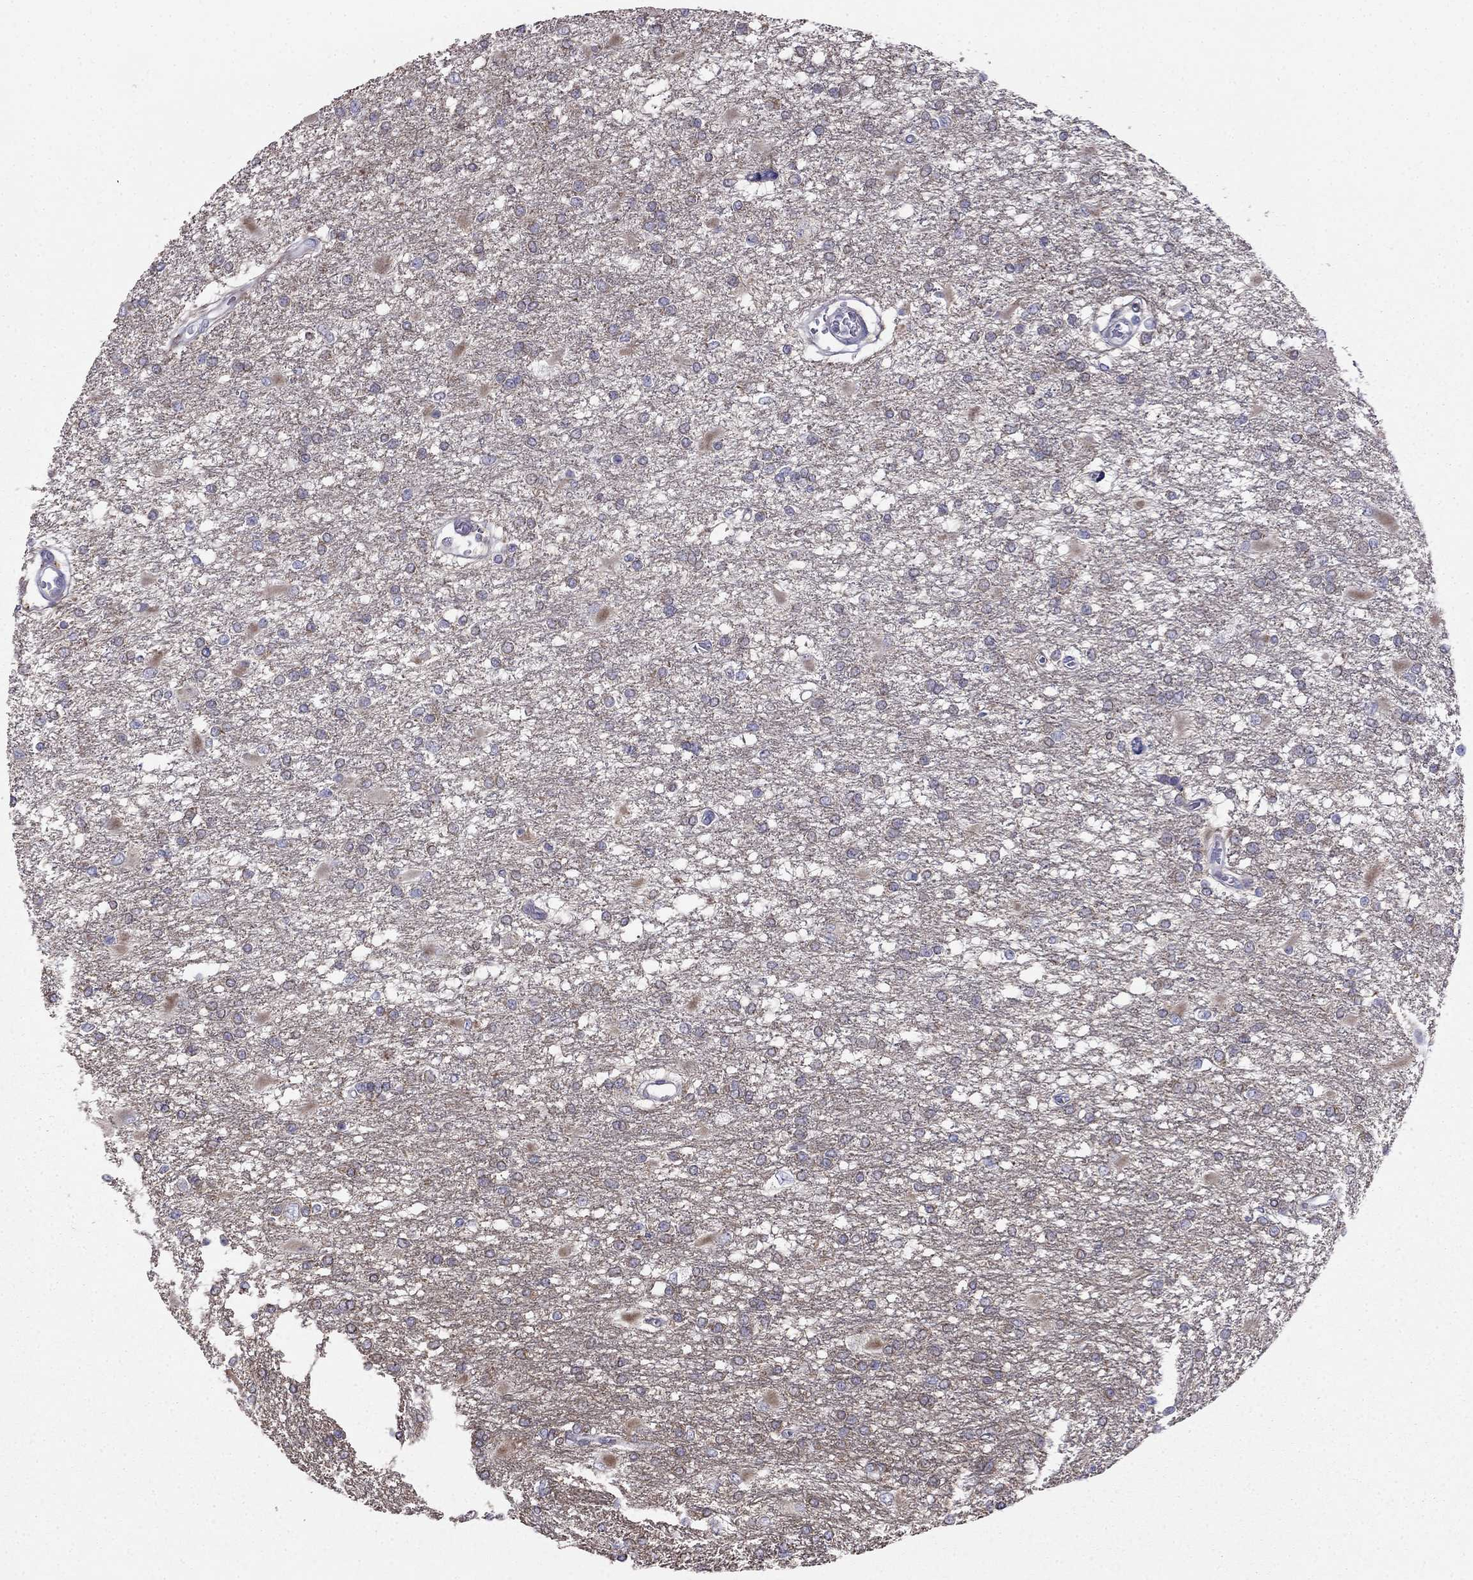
{"staining": {"intensity": "negative", "quantity": "none", "location": "none"}, "tissue": "glioma", "cell_type": "Tumor cells", "image_type": "cancer", "snomed": [{"axis": "morphology", "description": "Glioma, malignant, High grade"}, {"axis": "topography", "description": "Cerebral cortex"}], "caption": "Tumor cells are negative for protein expression in human glioma. (DAB (3,3'-diaminobenzidine) immunohistochemistry with hematoxylin counter stain).", "gene": "LONRF2", "patient": {"sex": "male", "age": 79}}